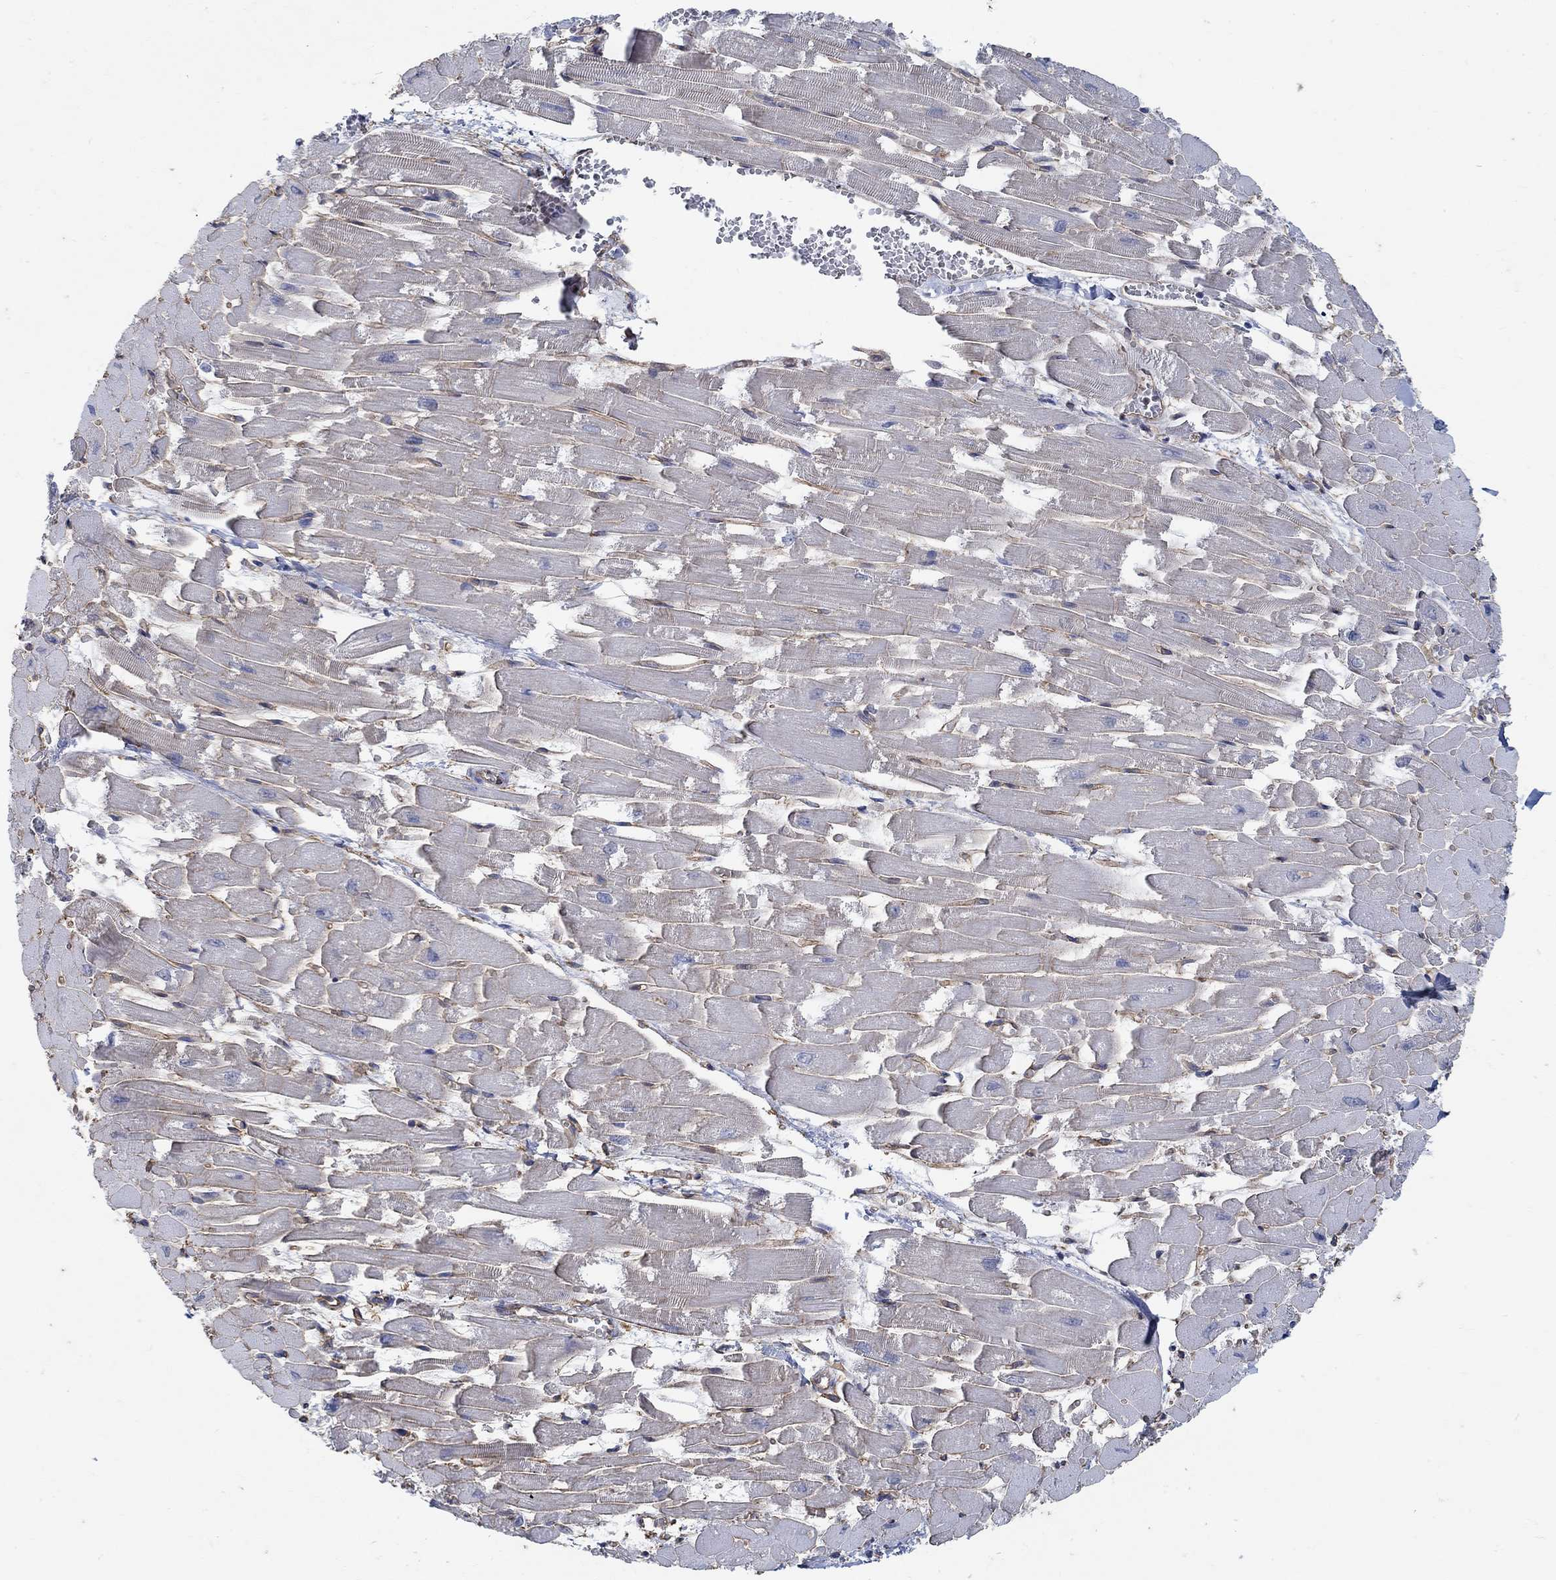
{"staining": {"intensity": "negative", "quantity": "none", "location": "none"}, "tissue": "heart muscle", "cell_type": "Cardiomyocytes", "image_type": "normal", "snomed": [{"axis": "morphology", "description": "Normal tissue, NOS"}, {"axis": "topography", "description": "Heart"}], "caption": "IHC of unremarkable human heart muscle shows no expression in cardiomyocytes.", "gene": "TMEM198", "patient": {"sex": "female", "age": 52}}